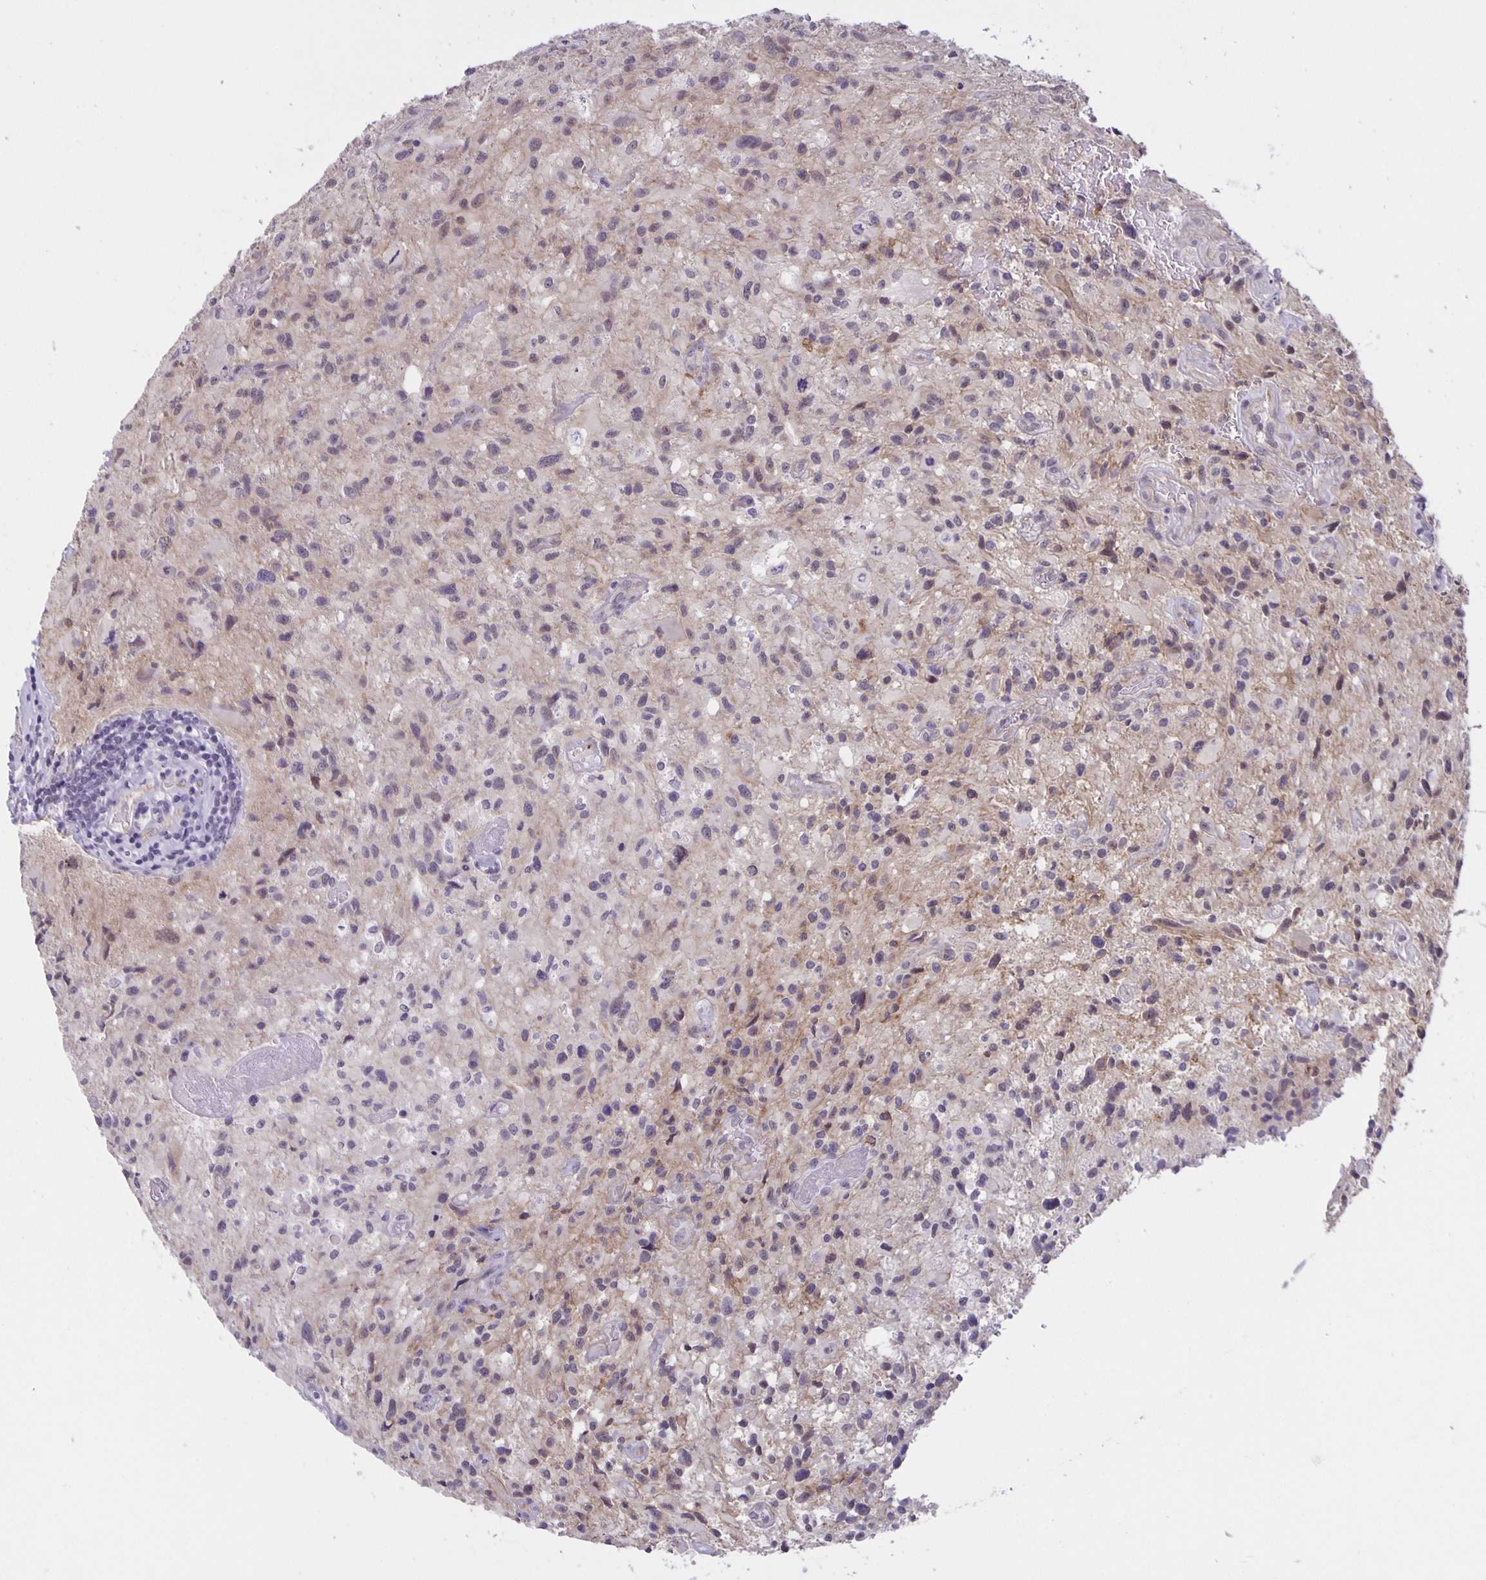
{"staining": {"intensity": "negative", "quantity": "none", "location": "none"}, "tissue": "glioma", "cell_type": "Tumor cells", "image_type": "cancer", "snomed": [{"axis": "morphology", "description": "Glioma, malignant, High grade"}, {"axis": "topography", "description": "Brain"}], "caption": "Protein analysis of glioma shows no significant expression in tumor cells.", "gene": "ARVCF", "patient": {"sex": "male", "age": 63}}